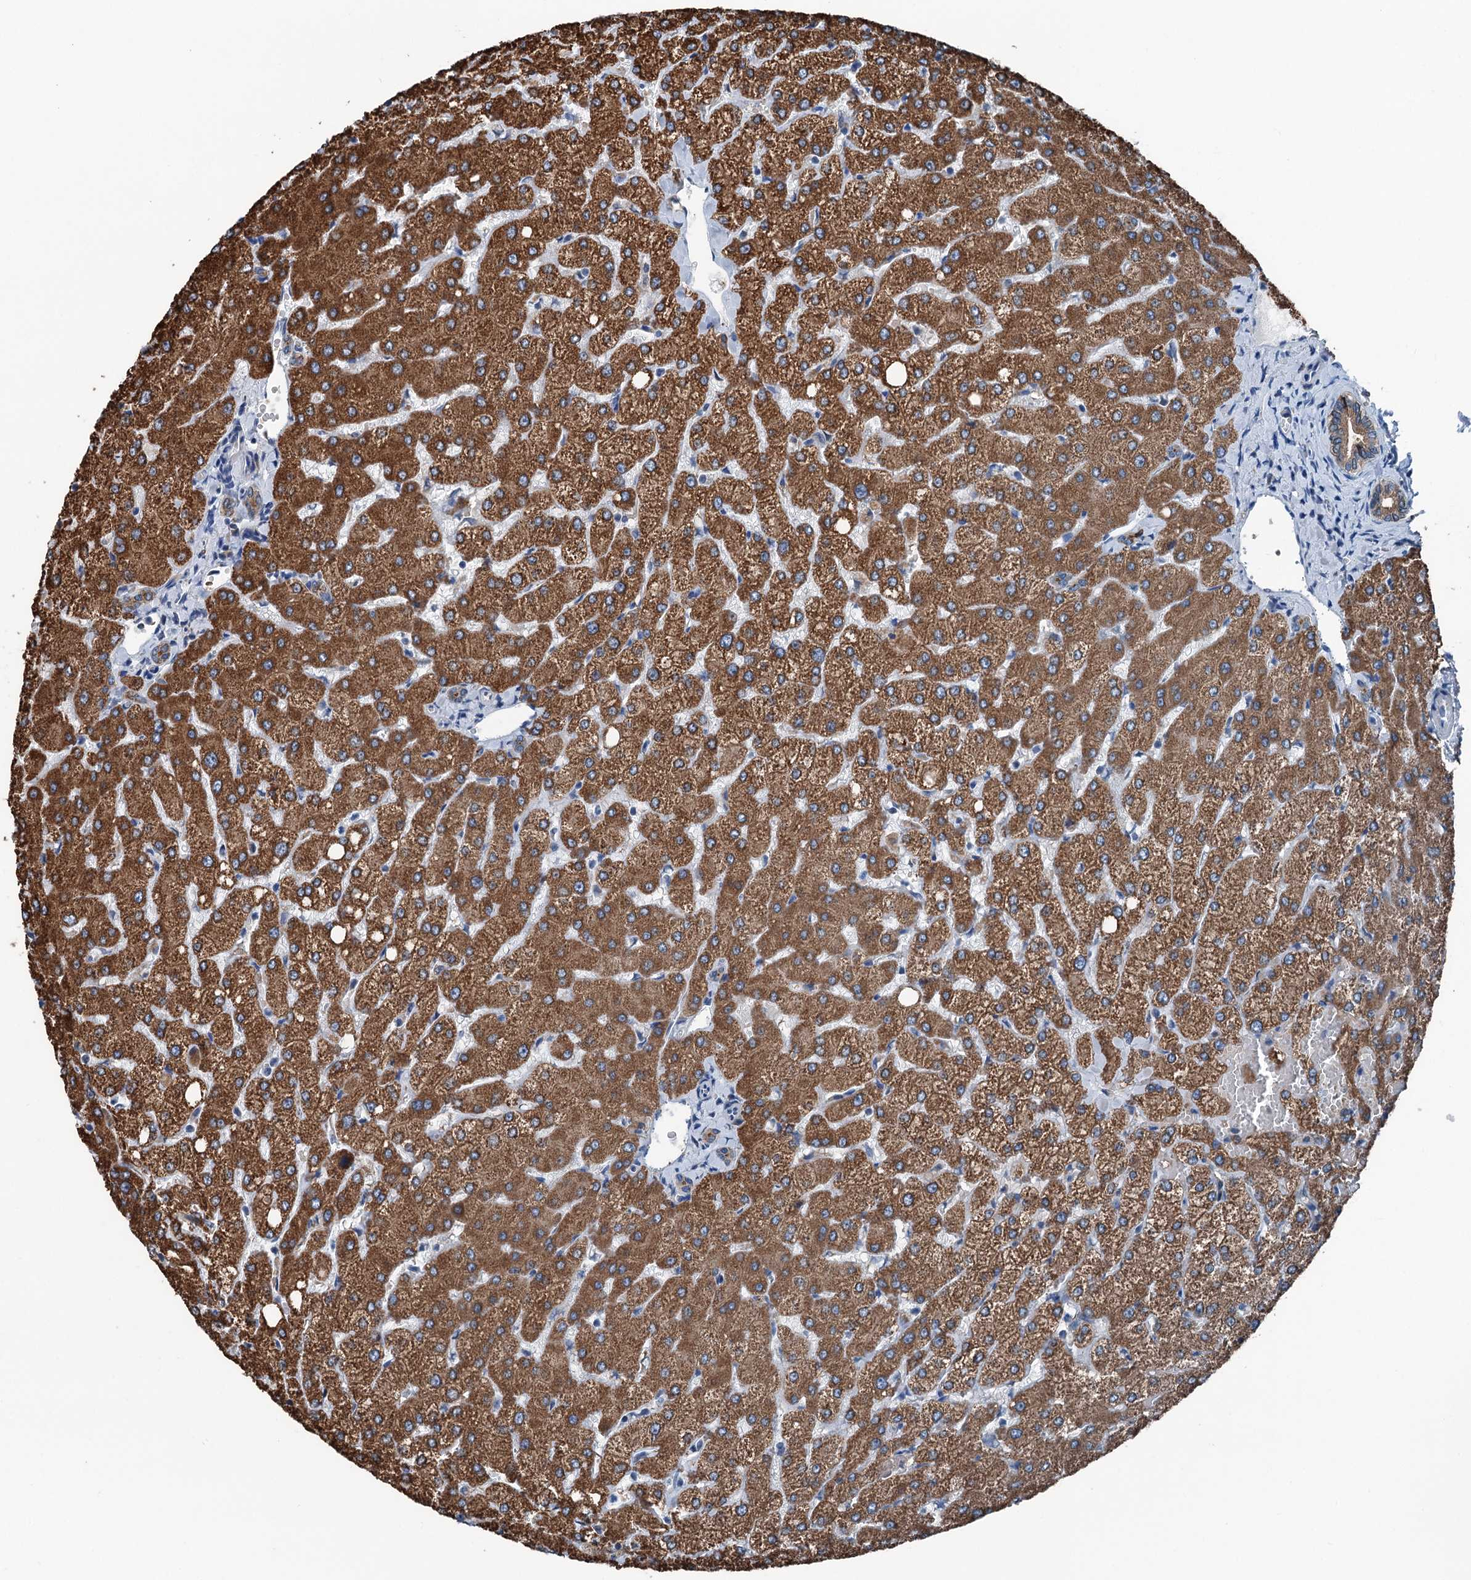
{"staining": {"intensity": "moderate", "quantity": ">75%", "location": "cytoplasmic/membranous"}, "tissue": "liver", "cell_type": "Cholangiocytes", "image_type": "normal", "snomed": [{"axis": "morphology", "description": "Normal tissue, NOS"}, {"axis": "topography", "description": "Liver"}], "caption": "IHC micrograph of benign liver: human liver stained using immunohistochemistry (IHC) exhibits medium levels of moderate protein expression localized specifically in the cytoplasmic/membranous of cholangiocytes, appearing as a cytoplasmic/membranous brown color.", "gene": "TRPT1", "patient": {"sex": "female", "age": 54}}